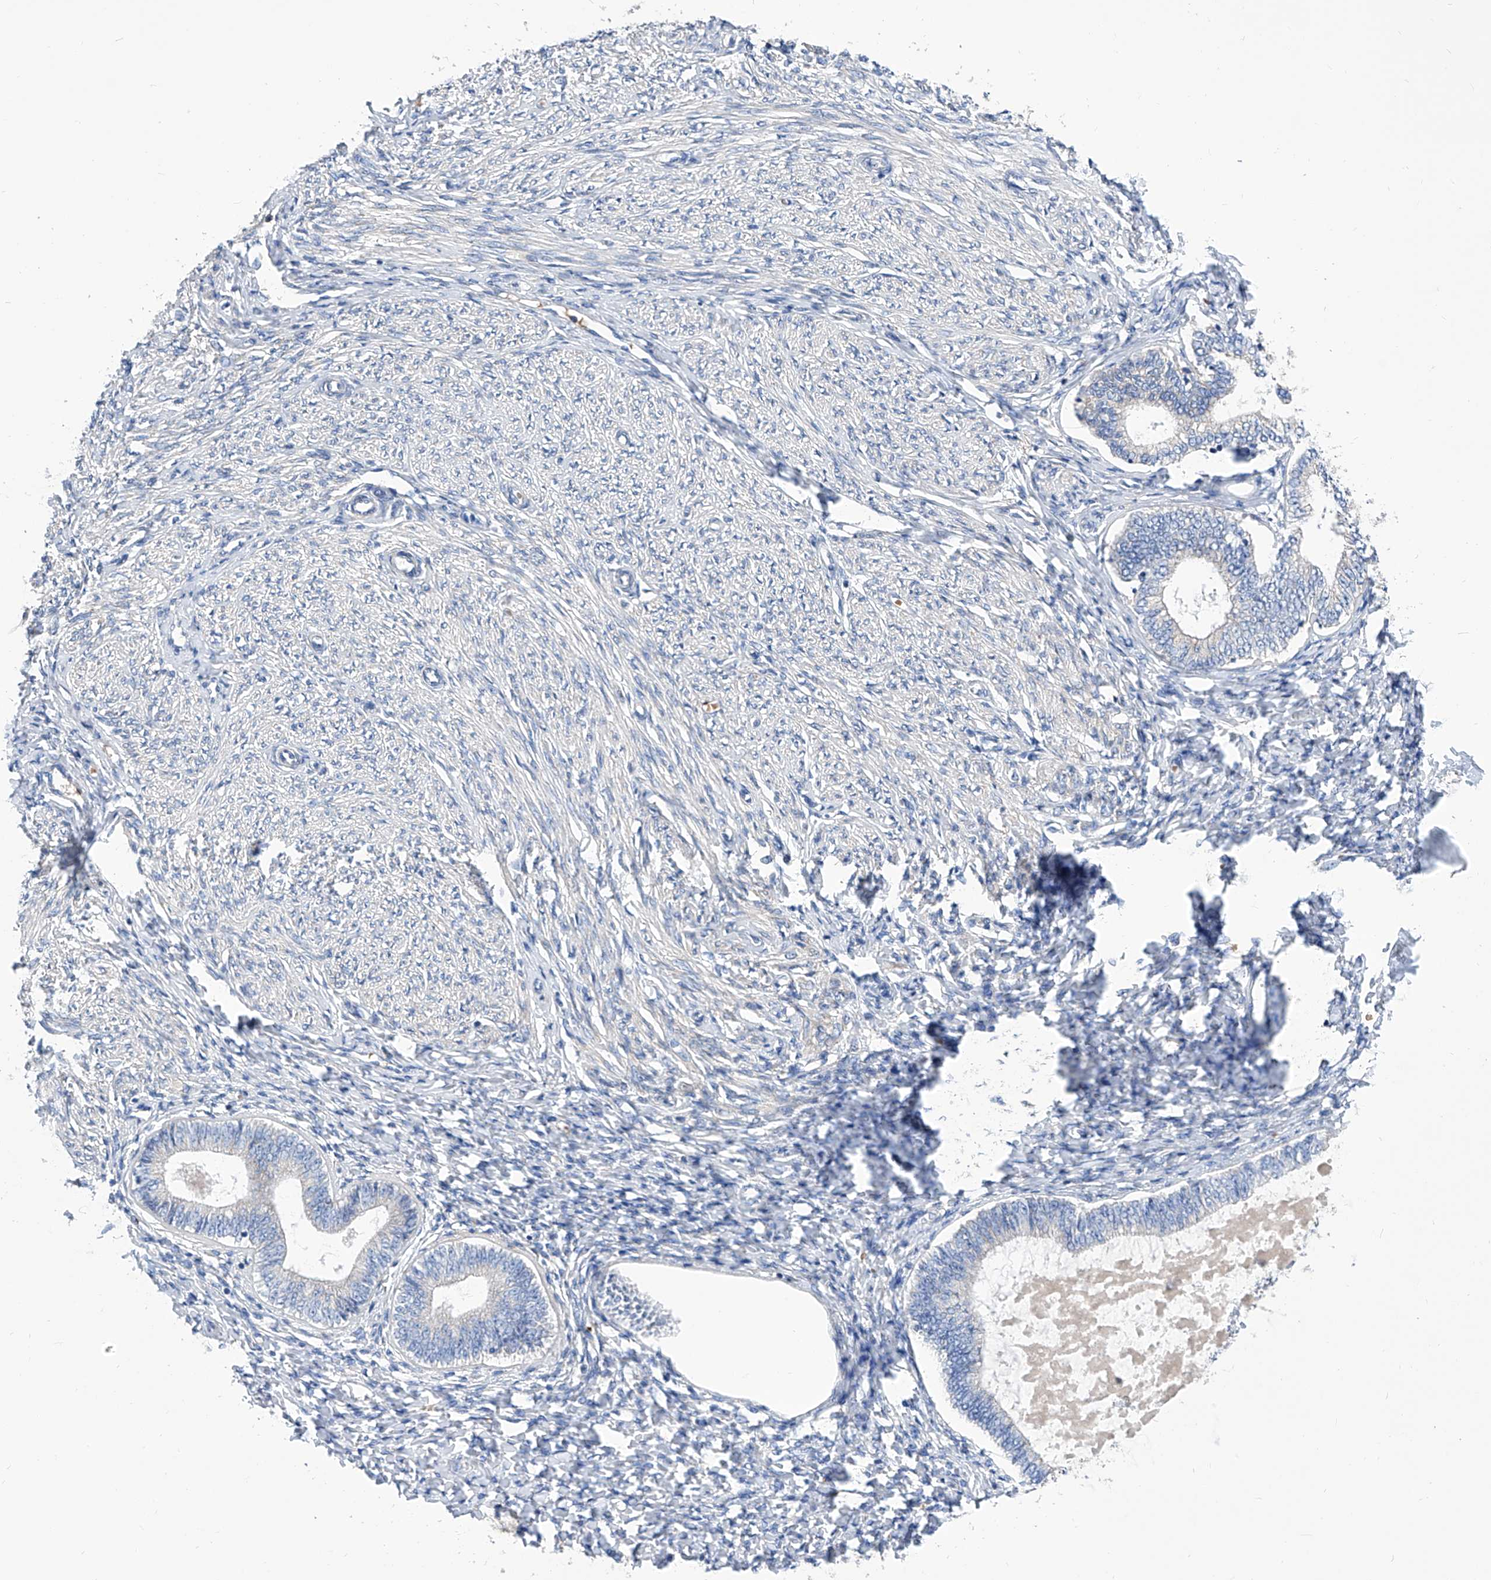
{"staining": {"intensity": "negative", "quantity": "none", "location": "none"}, "tissue": "endometrium", "cell_type": "Cells in endometrial stroma", "image_type": "normal", "snomed": [{"axis": "morphology", "description": "Normal tissue, NOS"}, {"axis": "topography", "description": "Endometrium"}], "caption": "The IHC histopathology image has no significant expression in cells in endometrial stroma of endometrium.", "gene": "TJAP1", "patient": {"sex": "female", "age": 72}}